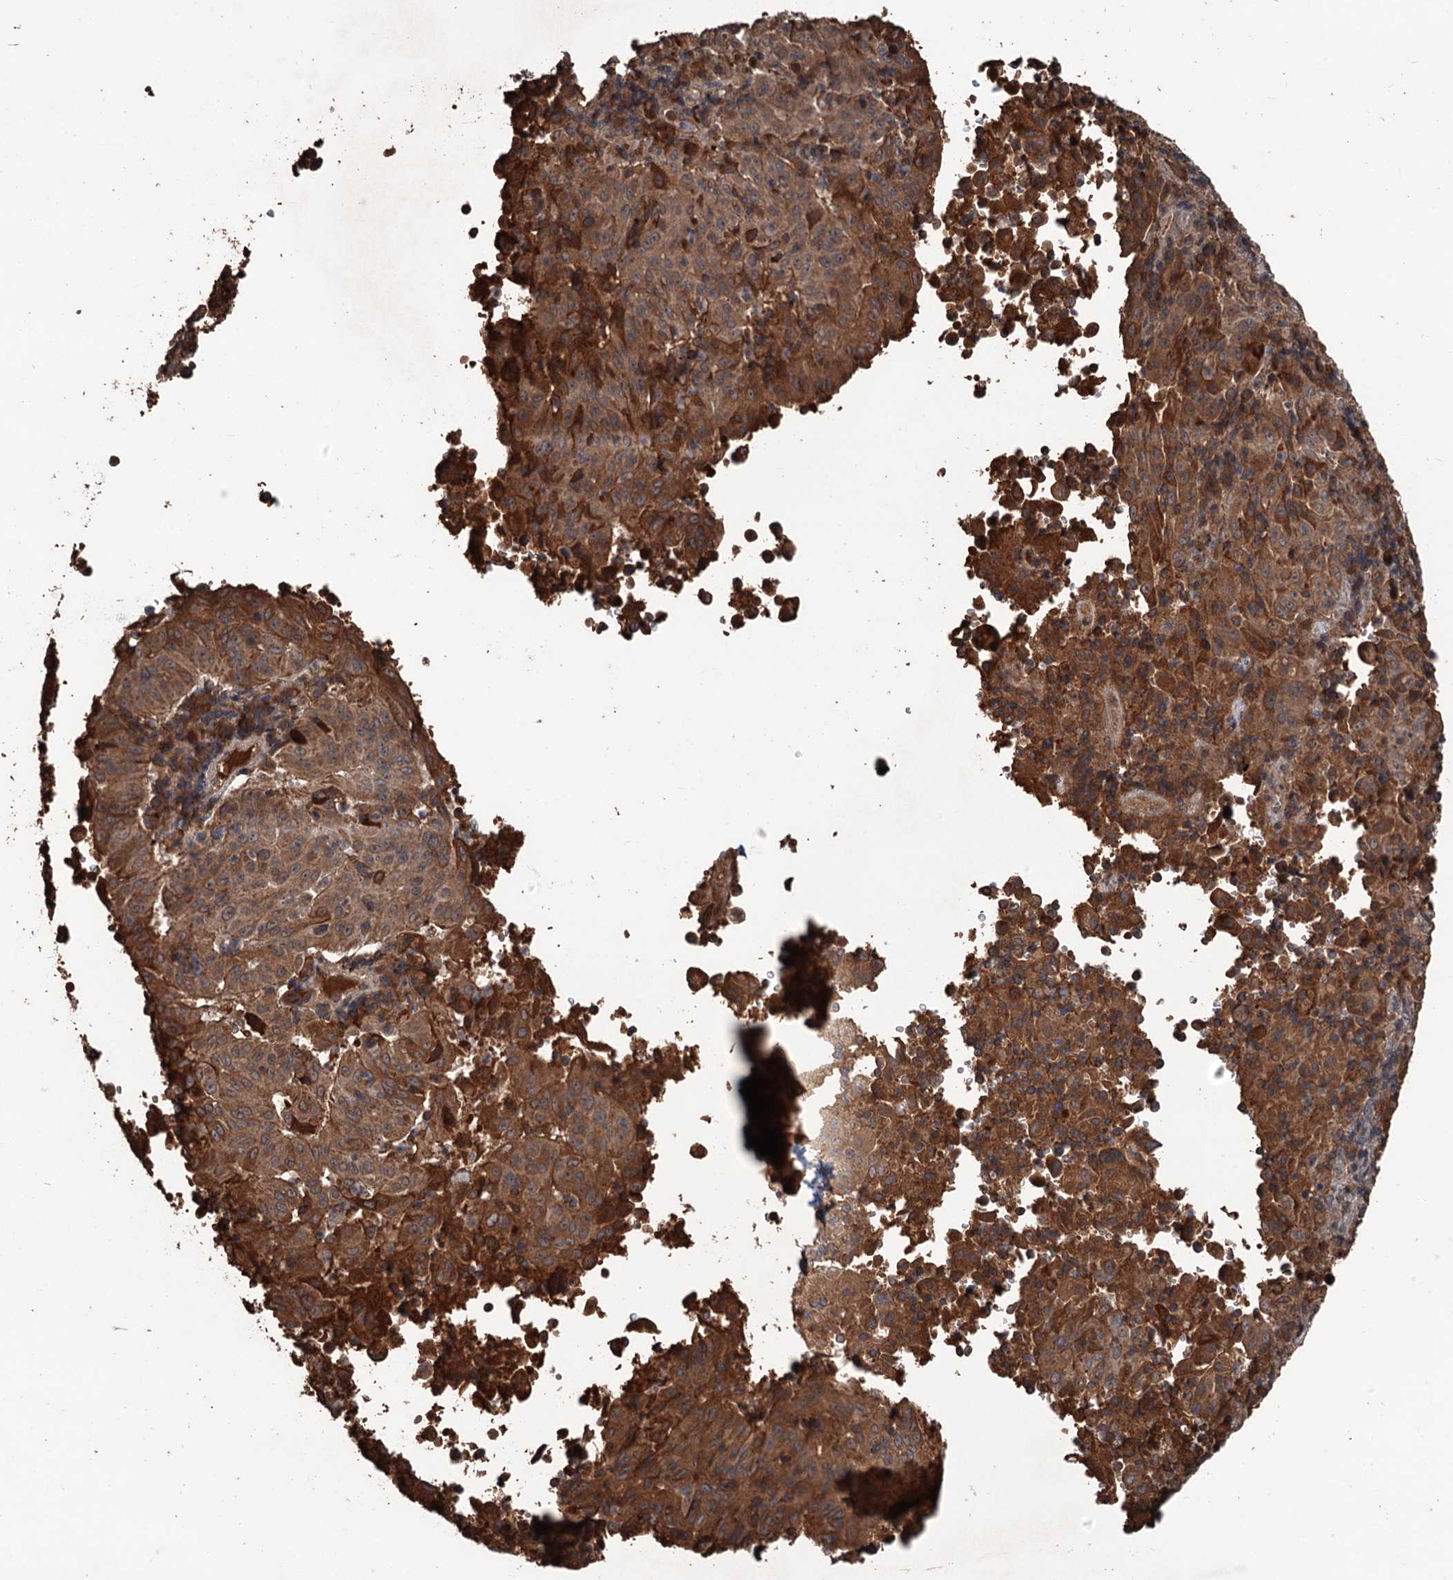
{"staining": {"intensity": "strong", "quantity": "25%-75%", "location": "cytoplasmic/membranous"}, "tissue": "pancreatic cancer", "cell_type": "Tumor cells", "image_type": "cancer", "snomed": [{"axis": "morphology", "description": "Adenocarcinoma, NOS"}, {"axis": "topography", "description": "Pancreas"}], "caption": "Pancreatic adenocarcinoma tissue reveals strong cytoplasmic/membranous staining in approximately 25%-75% of tumor cells", "gene": "ZNF438", "patient": {"sex": "male", "age": 51}}